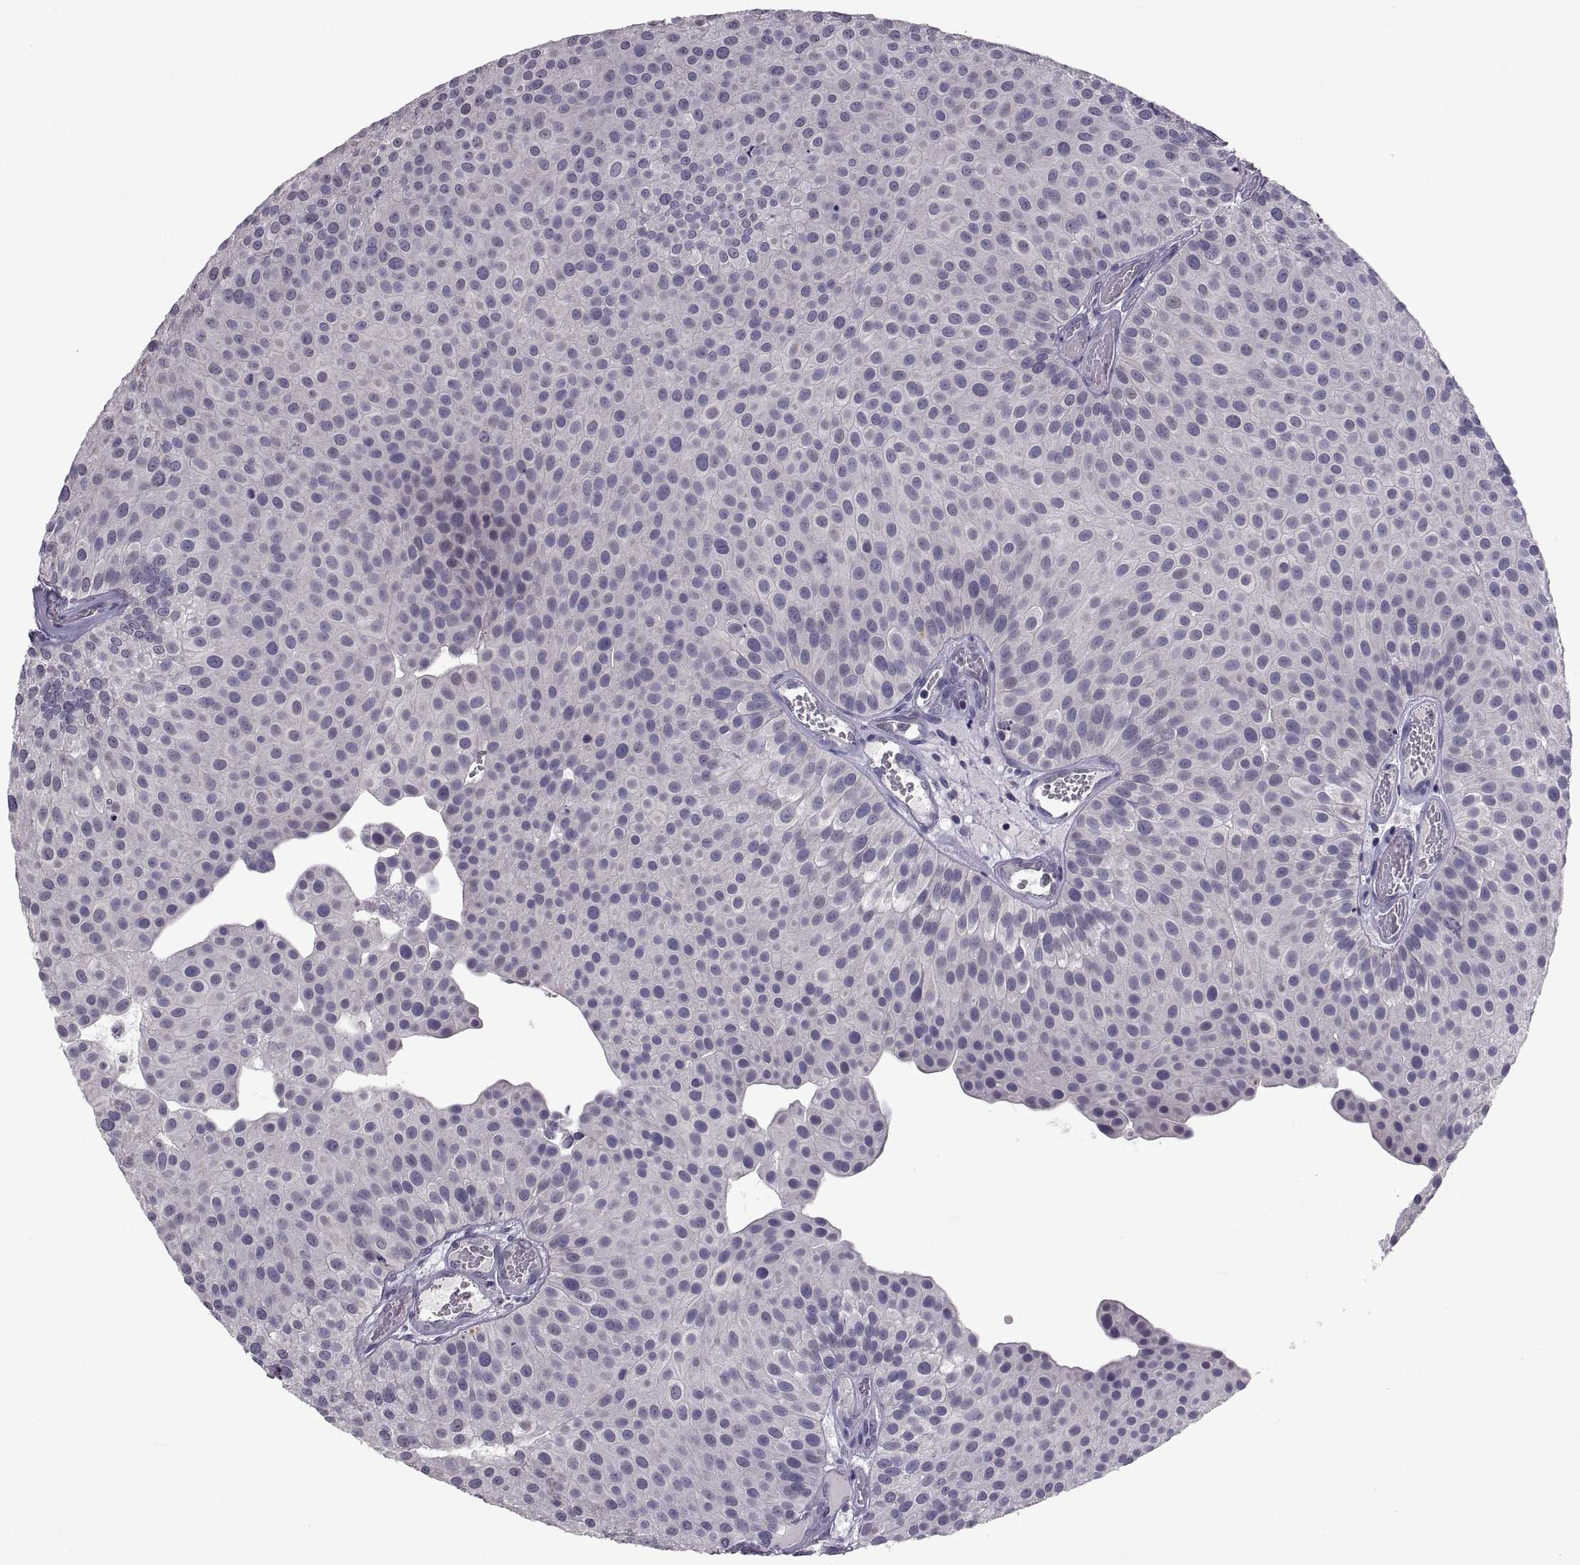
{"staining": {"intensity": "negative", "quantity": "none", "location": "none"}, "tissue": "urothelial cancer", "cell_type": "Tumor cells", "image_type": "cancer", "snomed": [{"axis": "morphology", "description": "Urothelial carcinoma, Low grade"}, {"axis": "topography", "description": "Urinary bladder"}], "caption": "A photomicrograph of human low-grade urothelial carcinoma is negative for staining in tumor cells.", "gene": "NPTX2", "patient": {"sex": "female", "age": 87}}